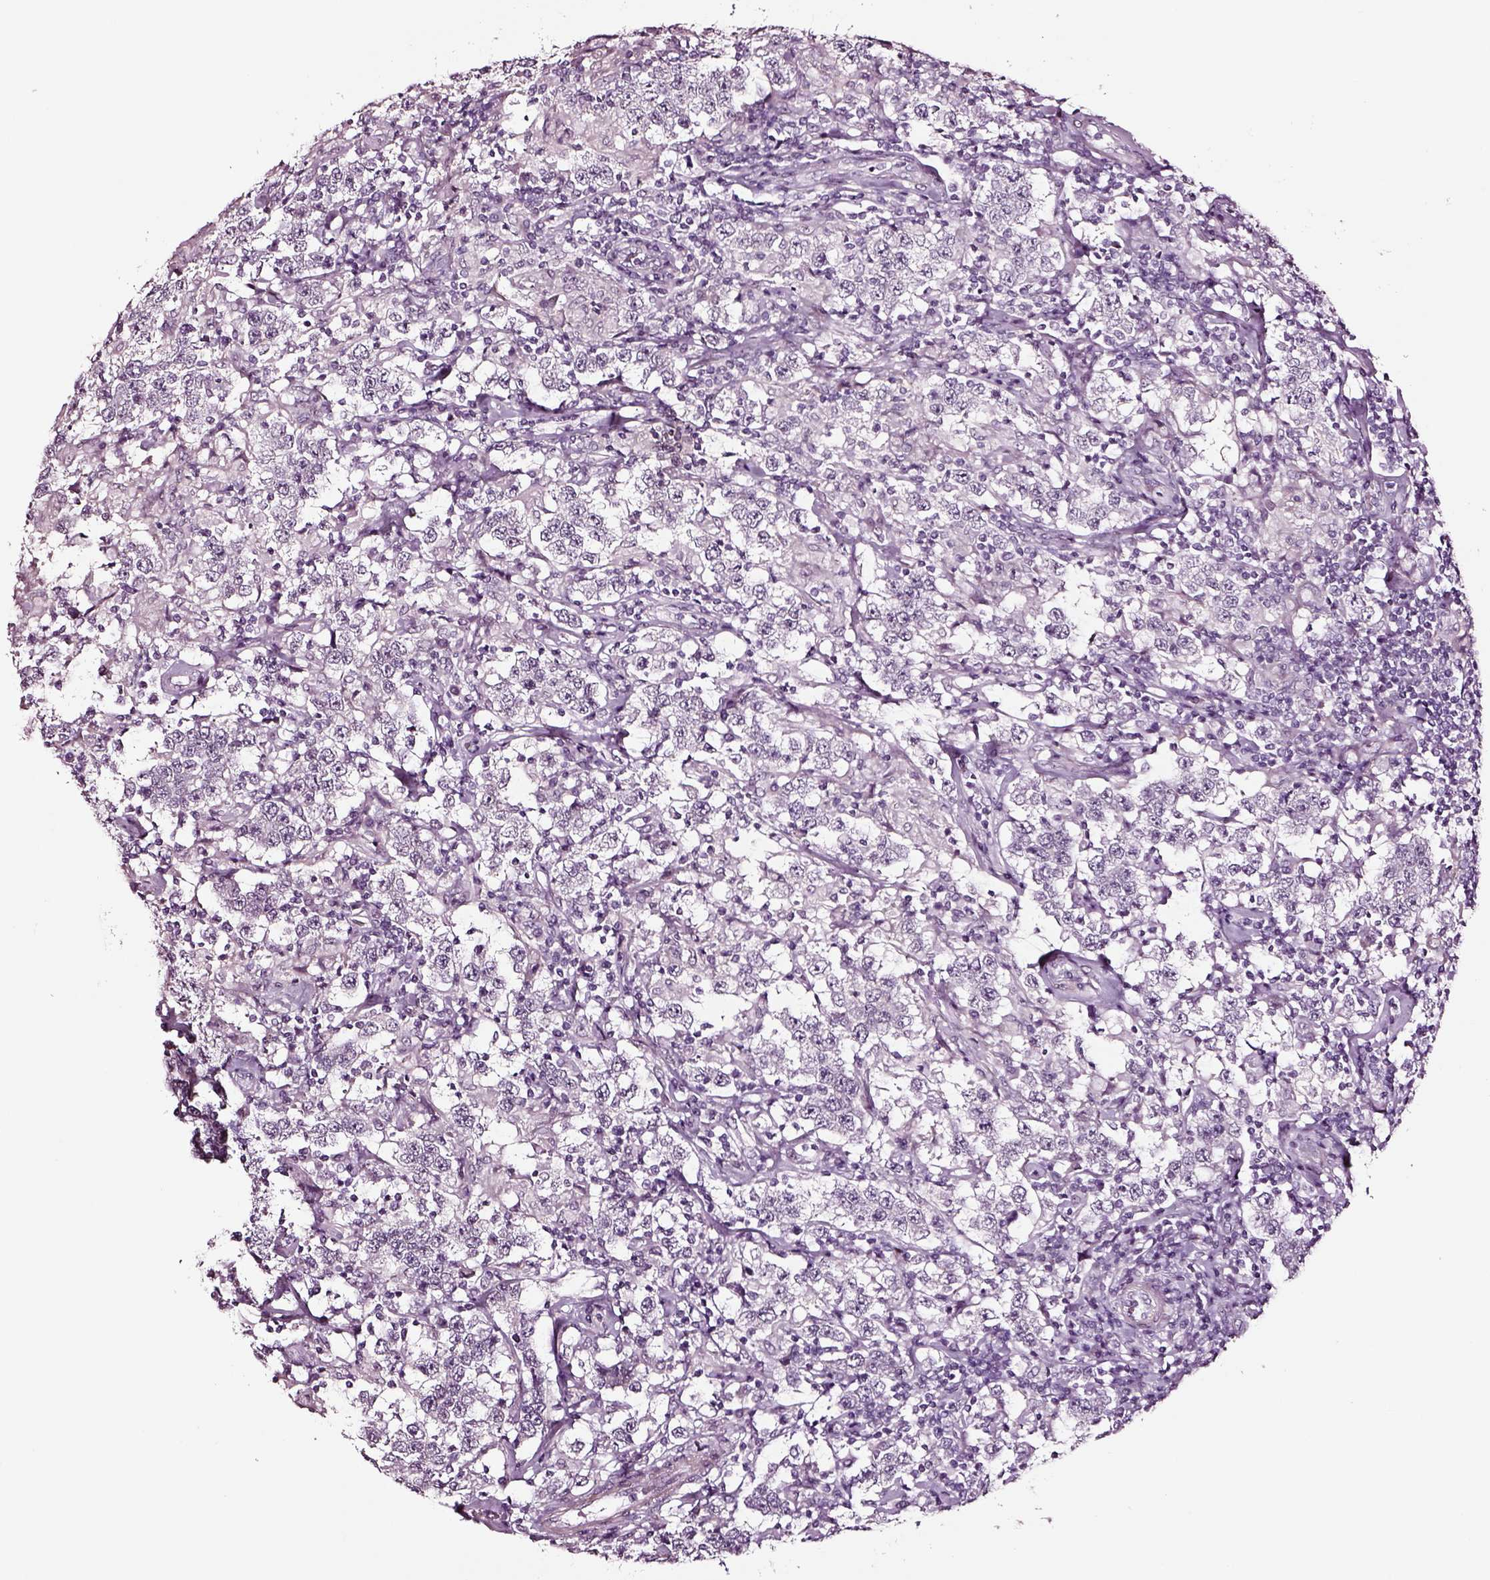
{"staining": {"intensity": "negative", "quantity": "none", "location": "none"}, "tissue": "testis cancer", "cell_type": "Tumor cells", "image_type": "cancer", "snomed": [{"axis": "morphology", "description": "Seminoma, NOS"}, {"axis": "morphology", "description": "Carcinoma, Embryonal, NOS"}, {"axis": "topography", "description": "Testis"}], "caption": "Tumor cells are negative for brown protein staining in testis cancer (embryonal carcinoma).", "gene": "SOX10", "patient": {"sex": "male", "age": 41}}